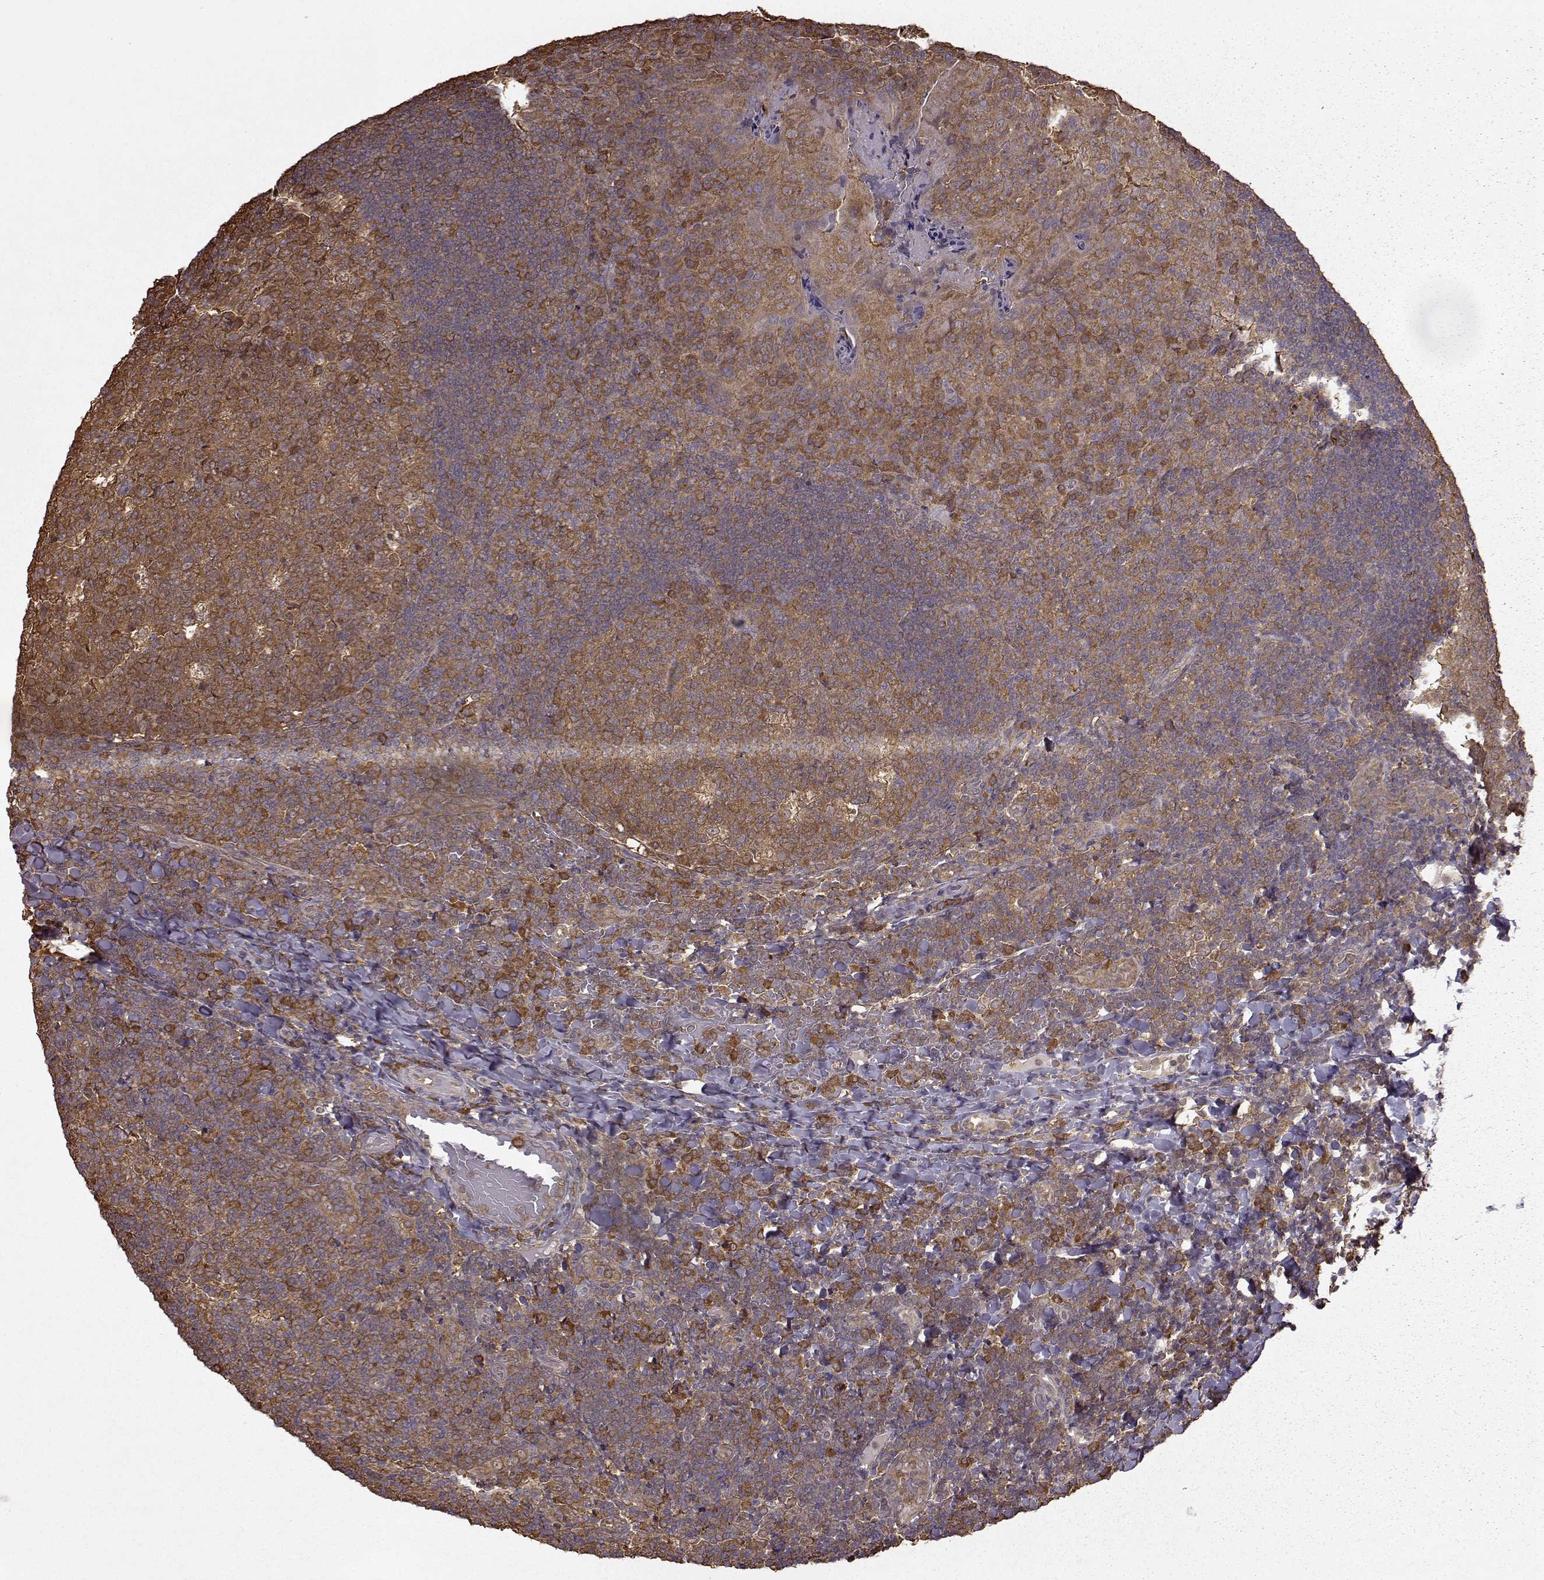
{"staining": {"intensity": "moderate", "quantity": "25%-75%", "location": "cytoplasmic/membranous"}, "tissue": "tonsil", "cell_type": "Germinal center cells", "image_type": "normal", "snomed": [{"axis": "morphology", "description": "Normal tissue, NOS"}, {"axis": "topography", "description": "Tonsil"}], "caption": "A medium amount of moderate cytoplasmic/membranous expression is appreciated in about 25%-75% of germinal center cells in unremarkable tonsil.", "gene": "NME1", "patient": {"sex": "male", "age": 17}}